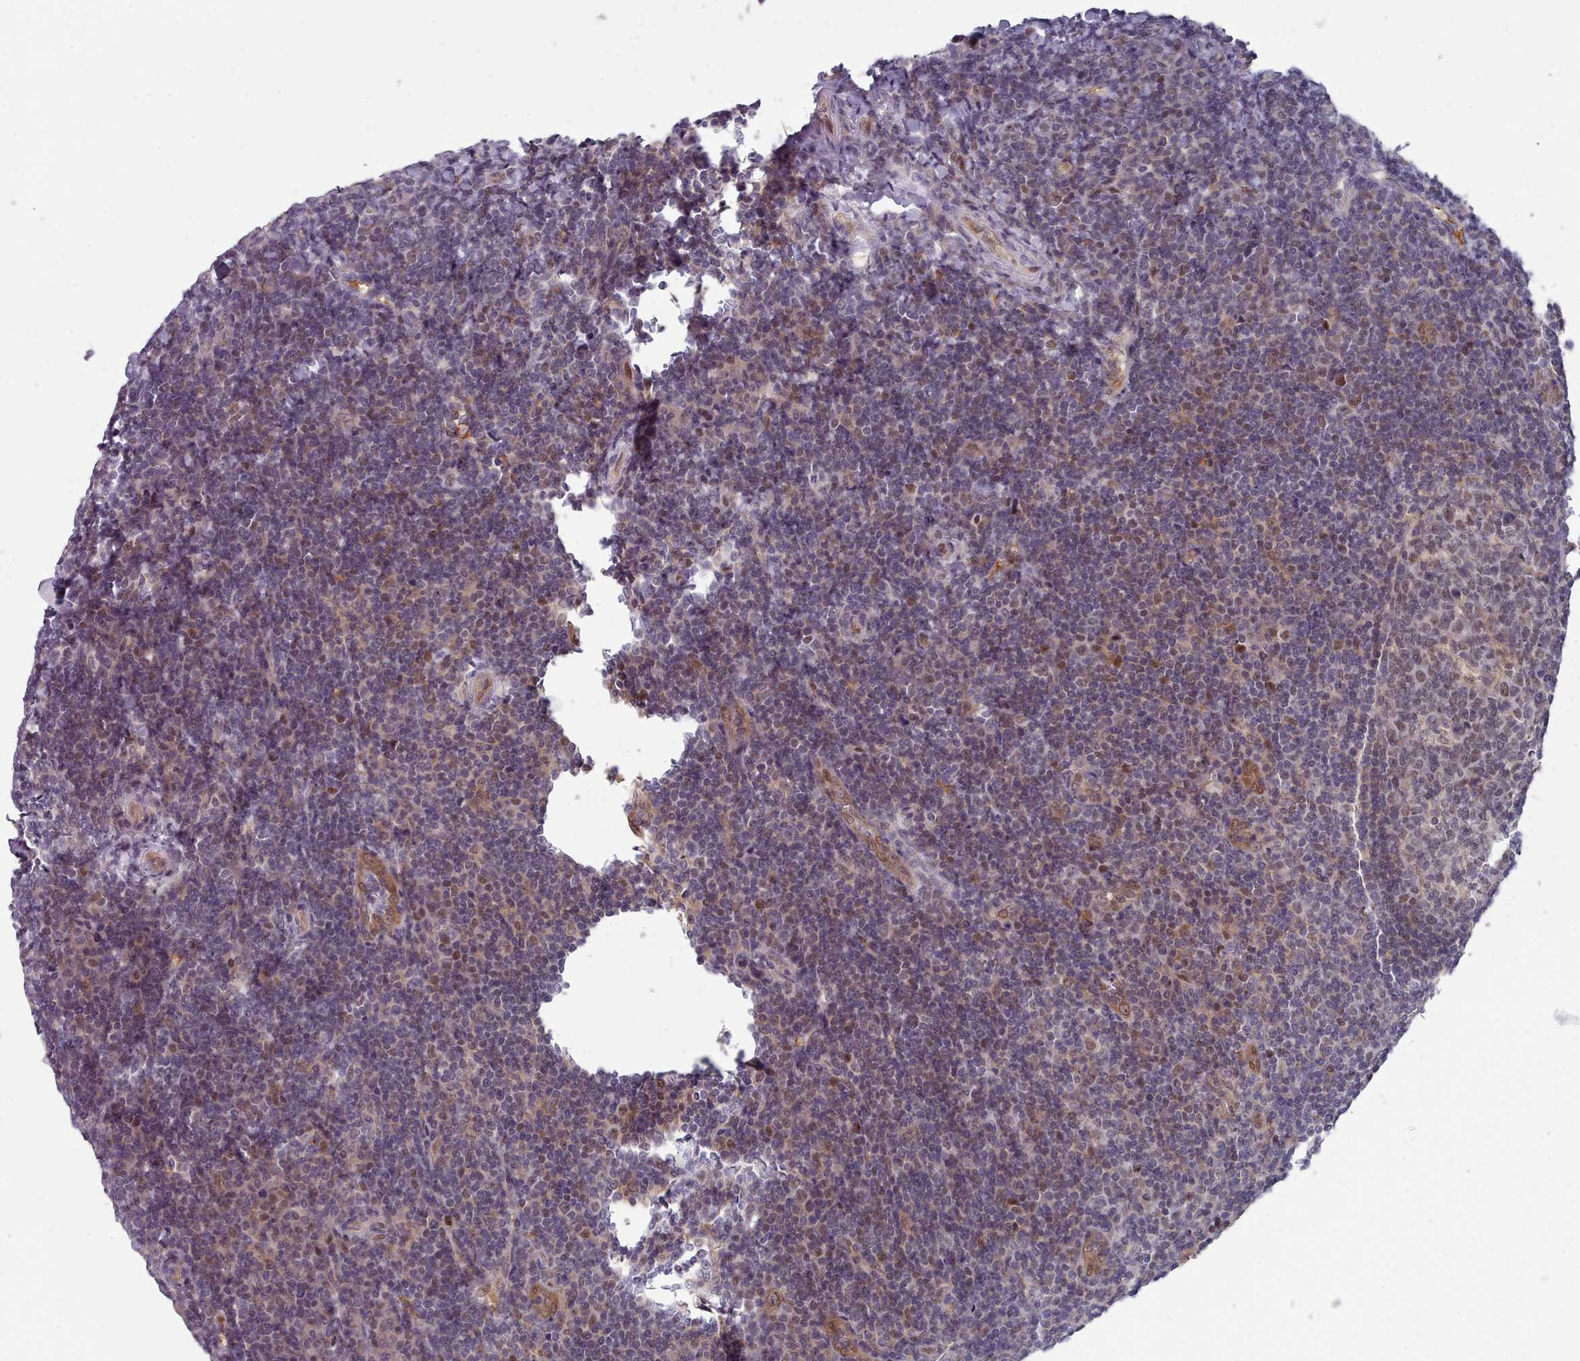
{"staining": {"intensity": "moderate", "quantity": ">75%", "location": "nuclear"}, "tissue": "tonsil", "cell_type": "Germinal center cells", "image_type": "normal", "snomed": [{"axis": "morphology", "description": "Normal tissue, NOS"}, {"axis": "topography", "description": "Tonsil"}], "caption": "A histopathology image of human tonsil stained for a protein displays moderate nuclear brown staining in germinal center cells.", "gene": "GINS1", "patient": {"sex": "male", "age": 17}}